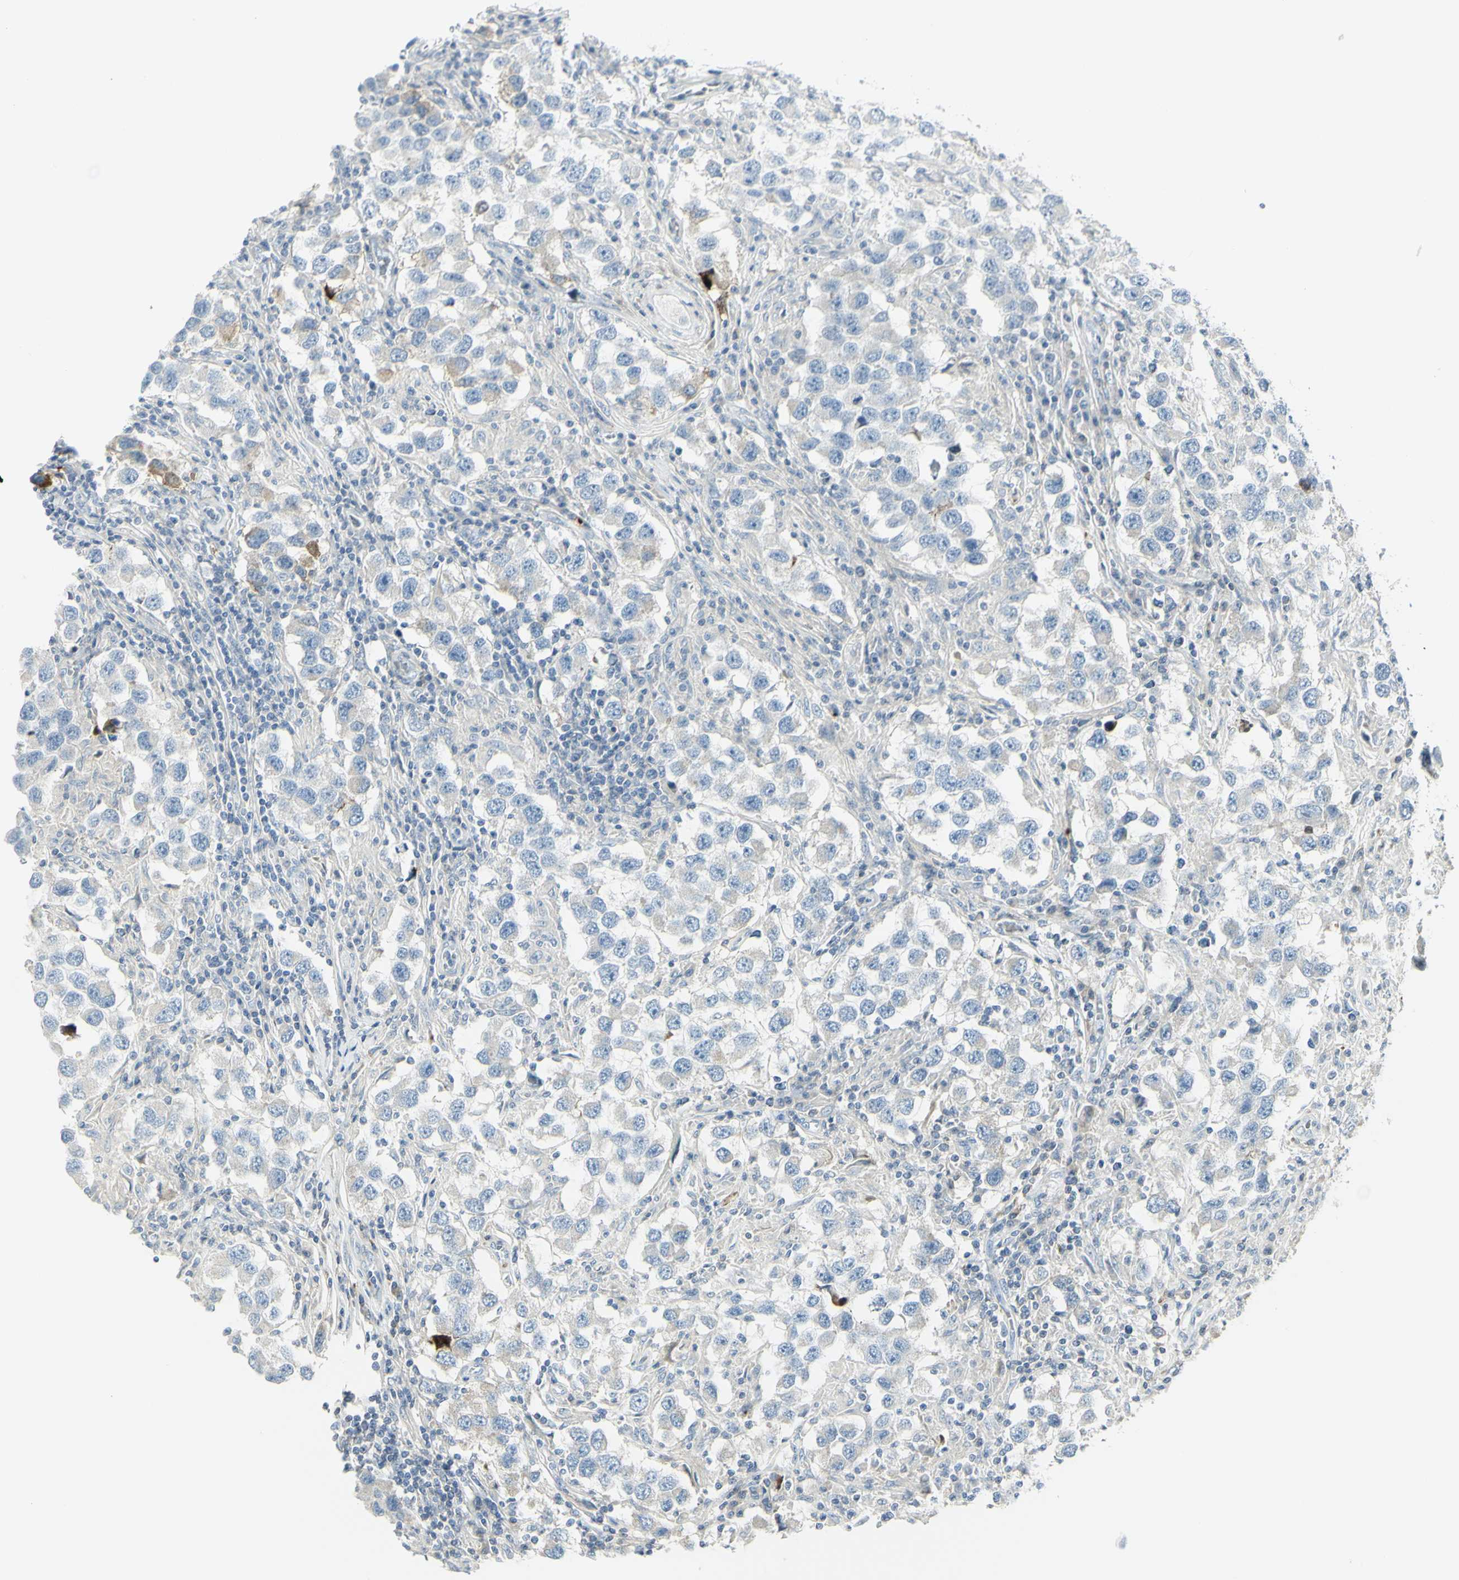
{"staining": {"intensity": "weak", "quantity": "25%-75%", "location": "cytoplasmic/membranous"}, "tissue": "testis cancer", "cell_type": "Tumor cells", "image_type": "cancer", "snomed": [{"axis": "morphology", "description": "Carcinoma, Embryonal, NOS"}, {"axis": "topography", "description": "Testis"}], "caption": "Brown immunohistochemical staining in embryonal carcinoma (testis) reveals weak cytoplasmic/membranous positivity in about 25%-75% of tumor cells.", "gene": "MDK", "patient": {"sex": "male", "age": 21}}